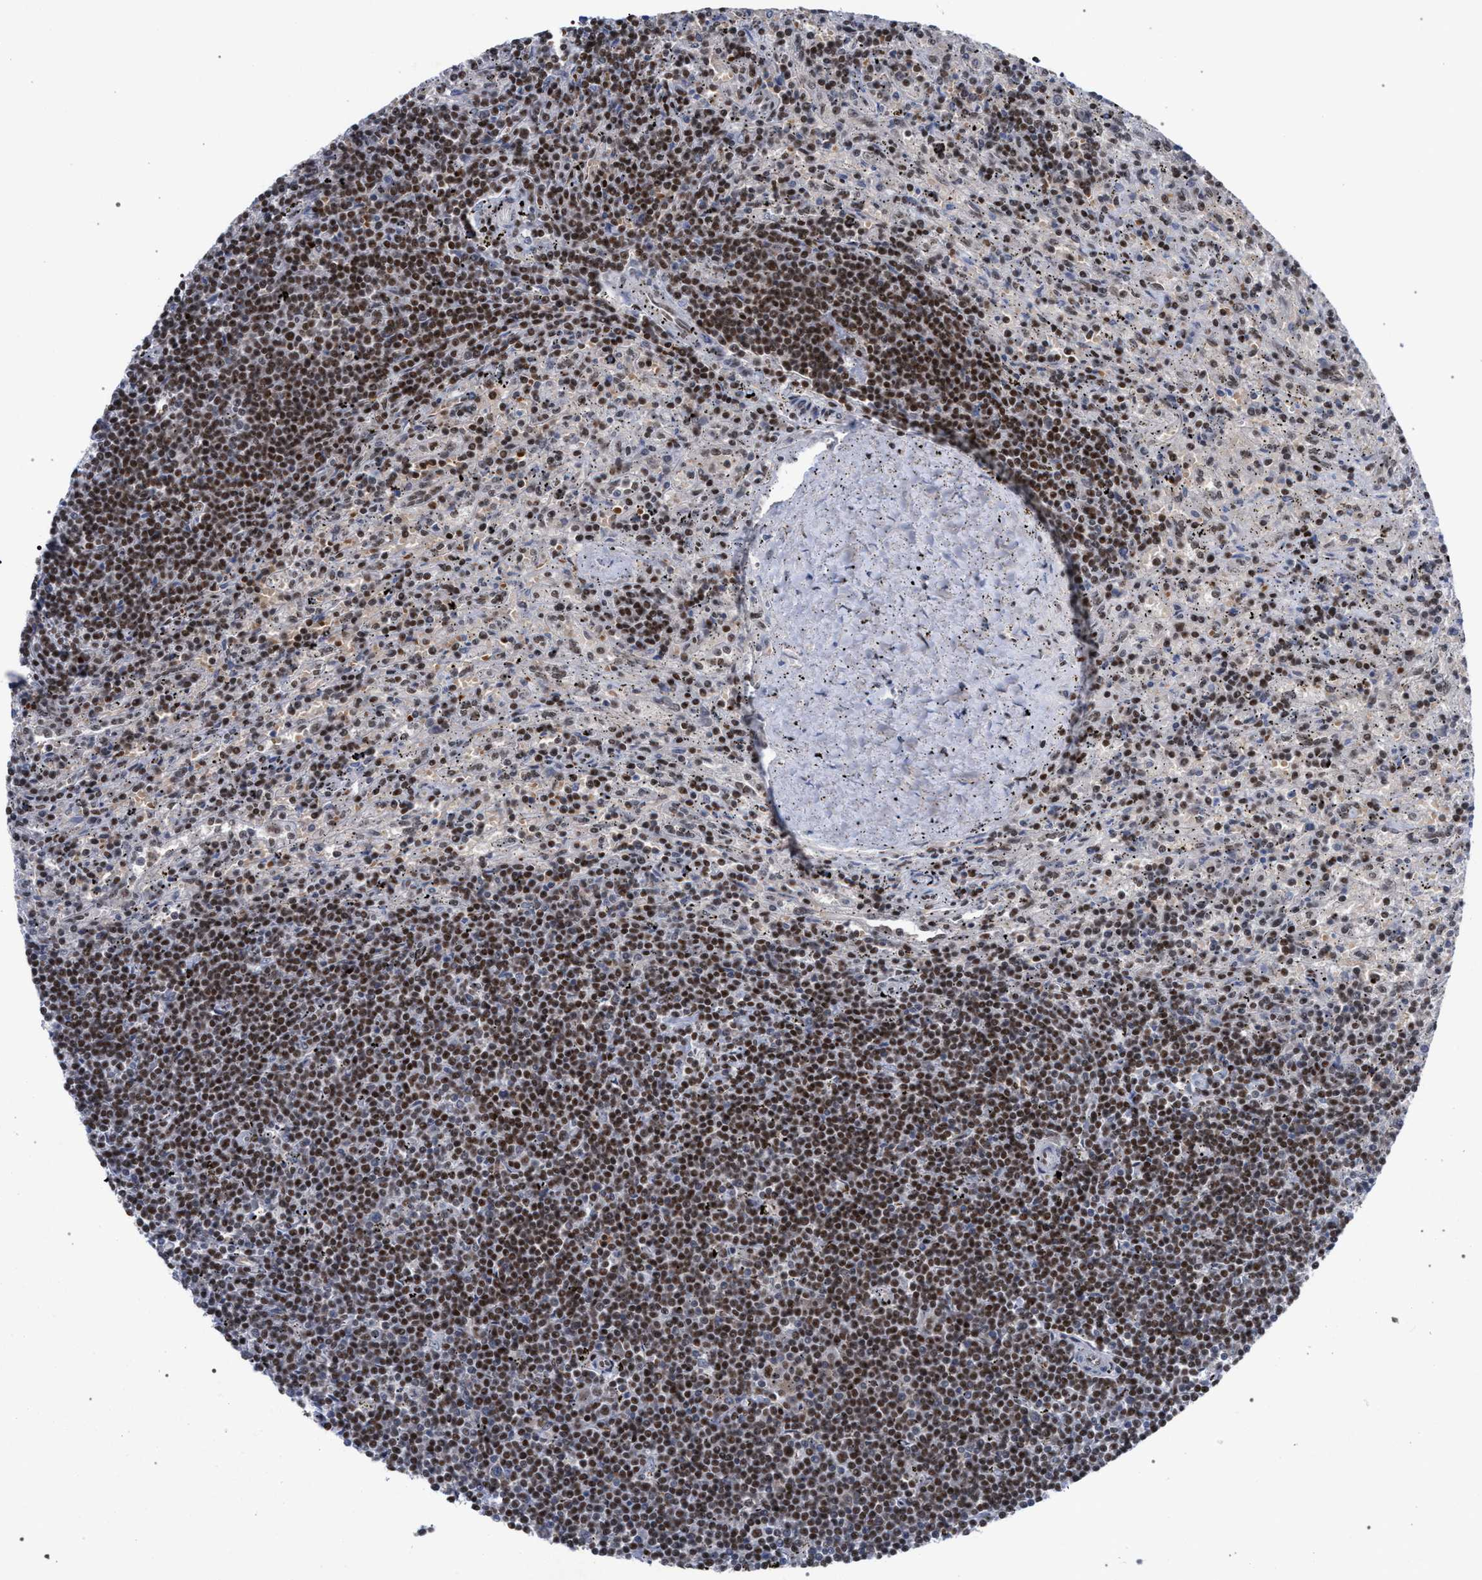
{"staining": {"intensity": "moderate", "quantity": ">75%", "location": "nuclear"}, "tissue": "lymphoma", "cell_type": "Tumor cells", "image_type": "cancer", "snomed": [{"axis": "morphology", "description": "Malignant lymphoma, non-Hodgkin's type, Low grade"}, {"axis": "topography", "description": "Spleen"}], "caption": "Protein expression analysis of lymphoma shows moderate nuclear staining in approximately >75% of tumor cells.", "gene": "SCAF4", "patient": {"sex": "male", "age": 76}}